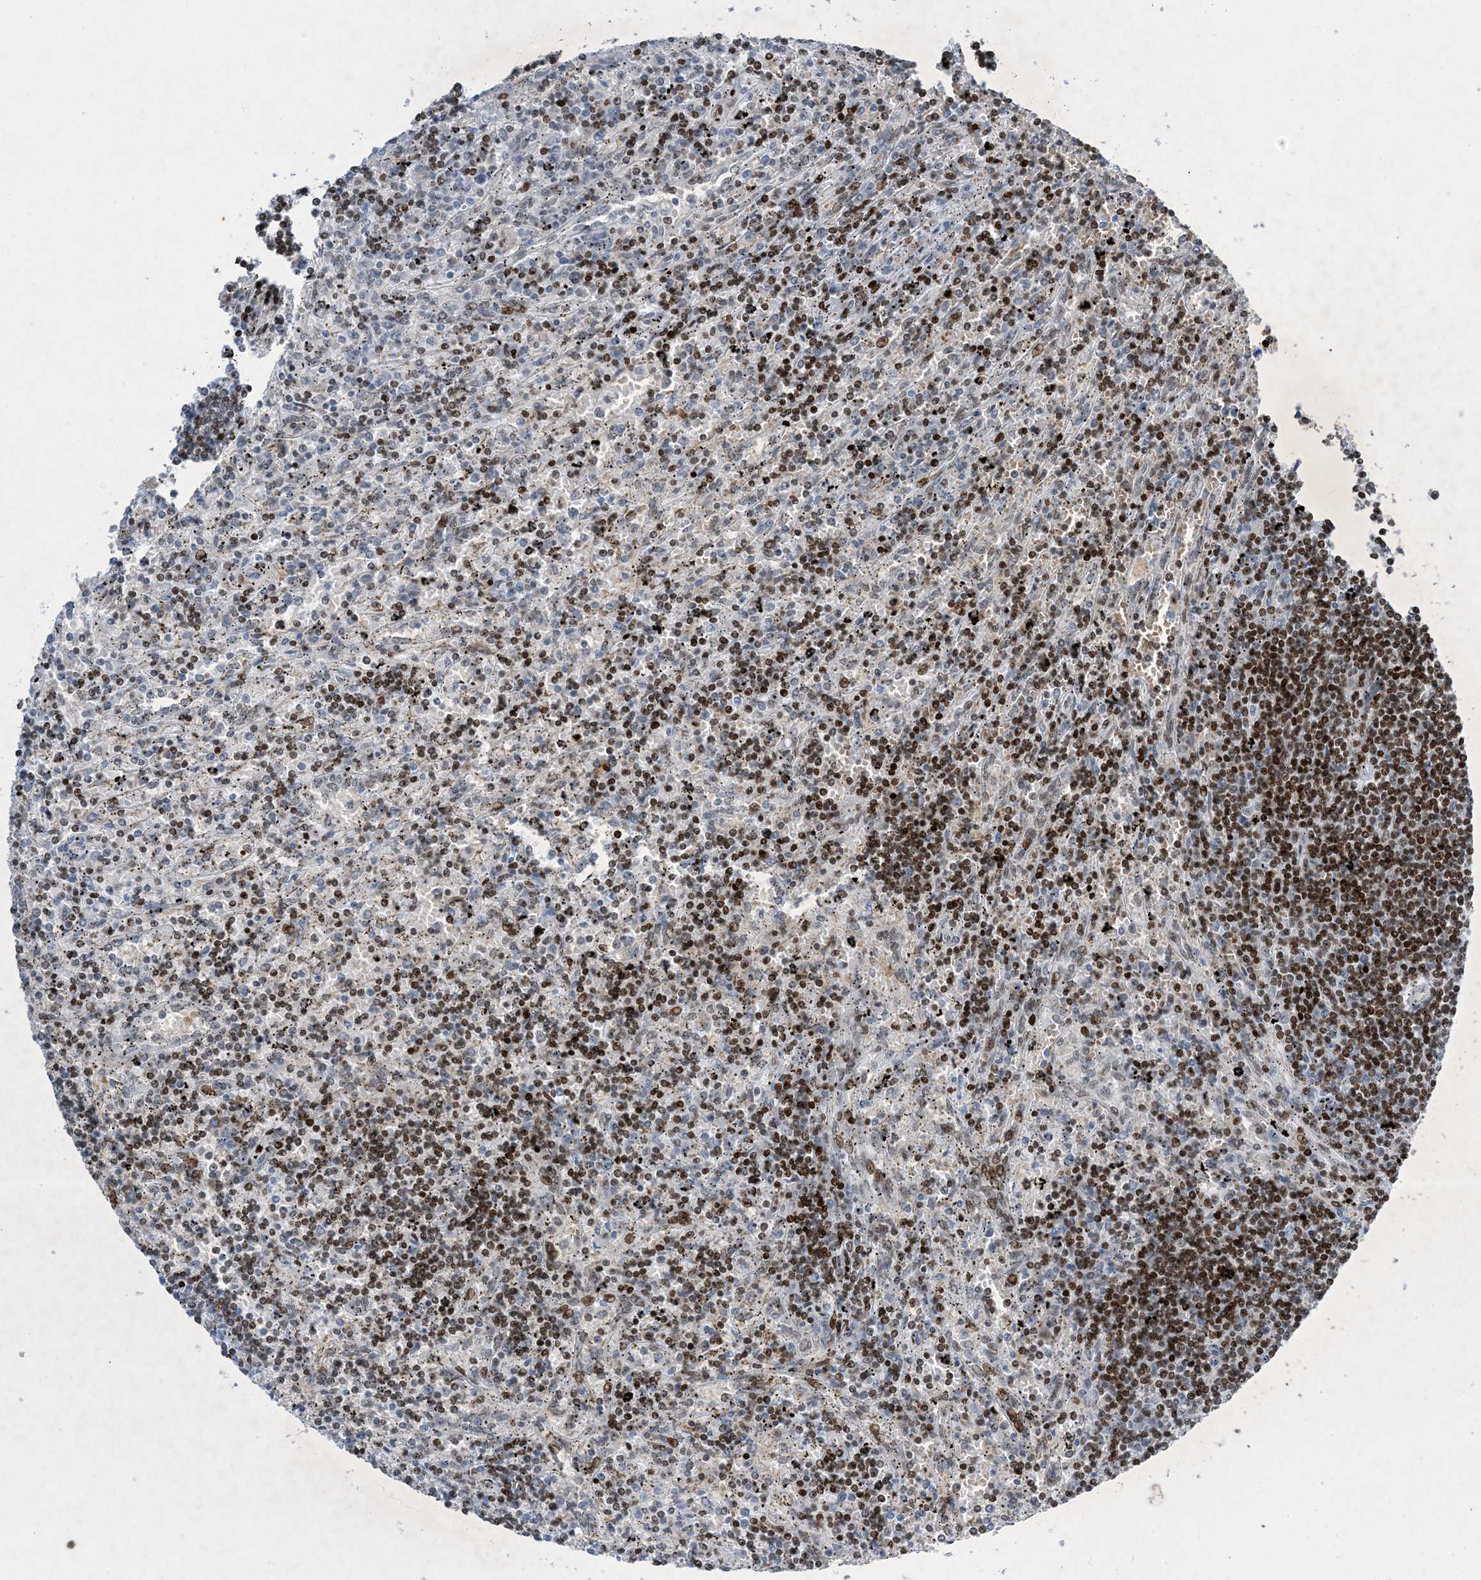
{"staining": {"intensity": "strong", "quantity": "25%-75%", "location": "nuclear"}, "tissue": "lymphoma", "cell_type": "Tumor cells", "image_type": "cancer", "snomed": [{"axis": "morphology", "description": "Malignant lymphoma, non-Hodgkin's type, Low grade"}, {"axis": "topography", "description": "Spleen"}], "caption": "Protein analysis of malignant lymphoma, non-Hodgkin's type (low-grade) tissue reveals strong nuclear expression in approximately 25%-75% of tumor cells.", "gene": "SLC25A53", "patient": {"sex": "male", "age": 76}}